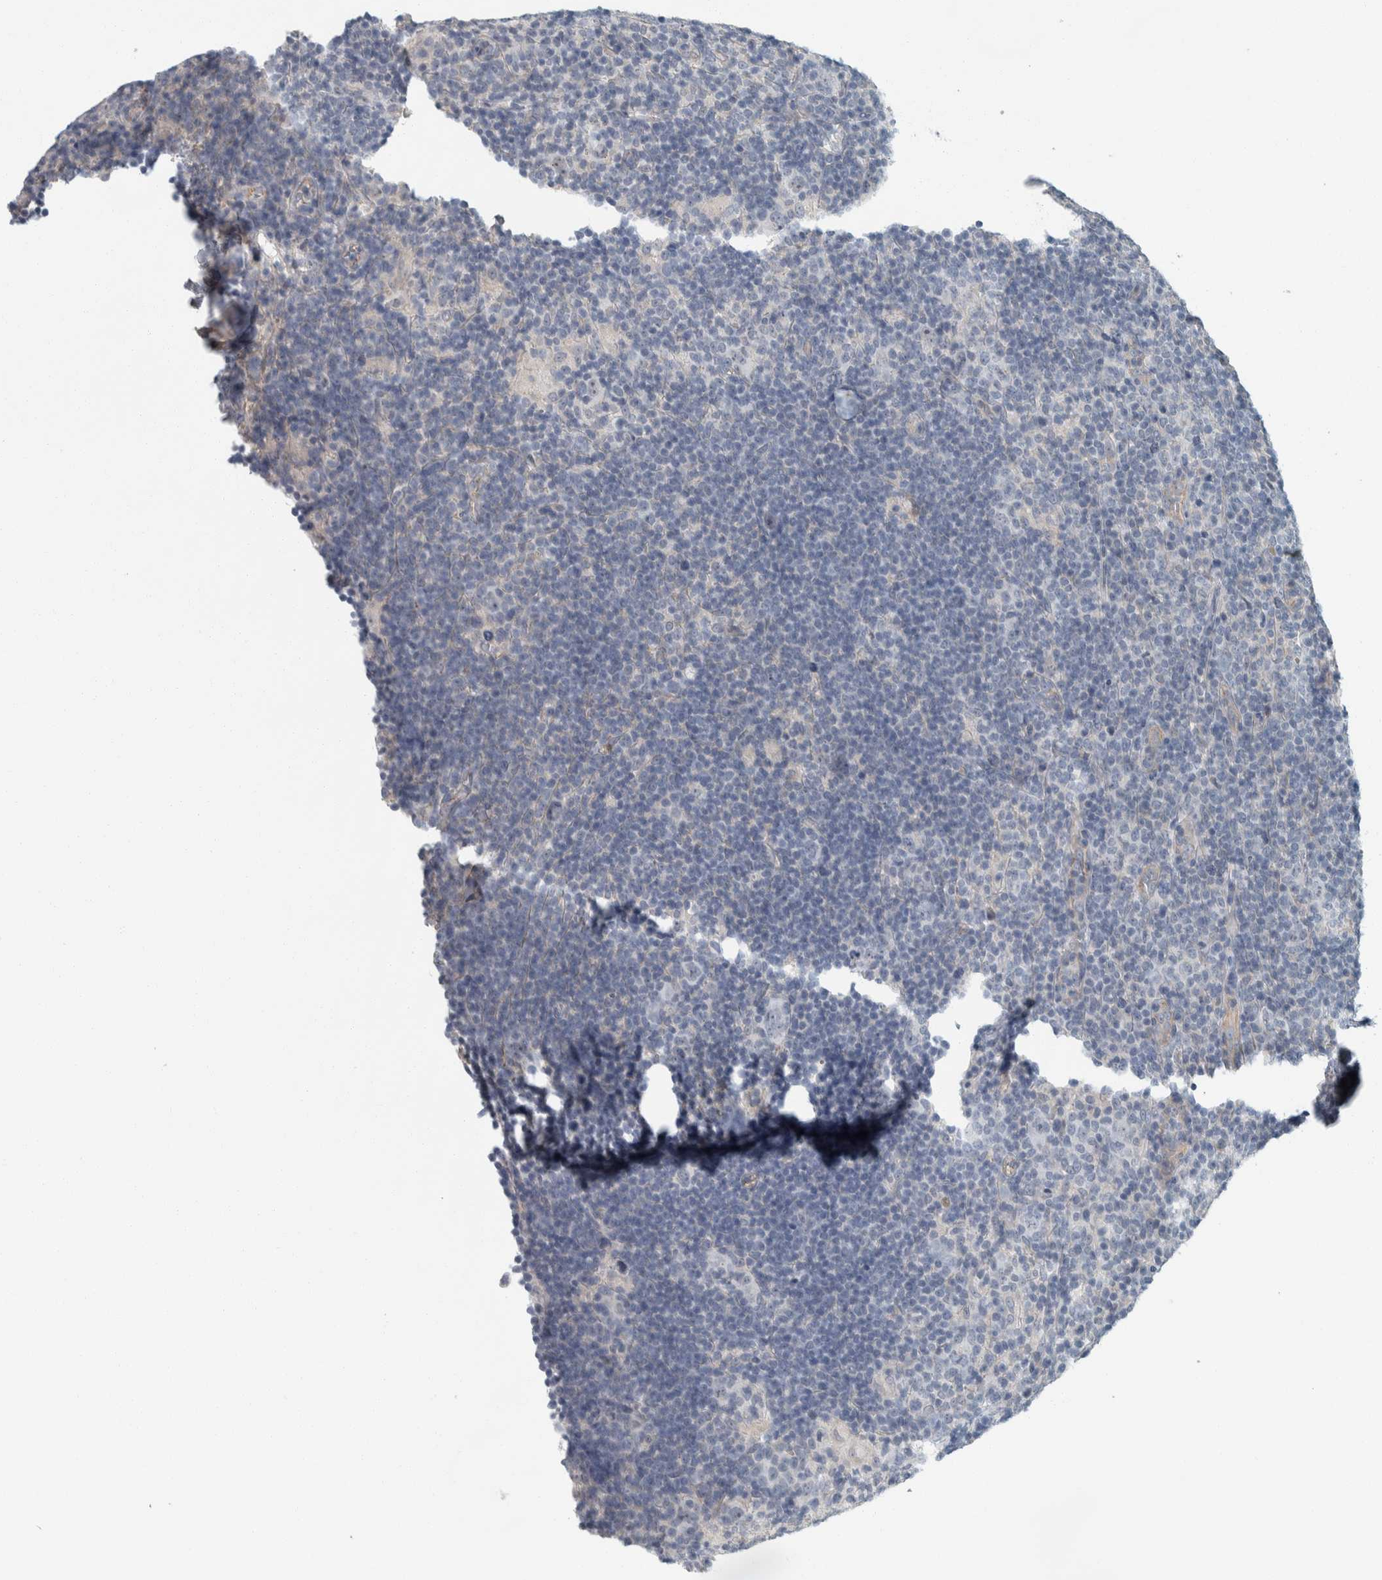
{"staining": {"intensity": "negative", "quantity": "none", "location": "none"}, "tissue": "lymphoma", "cell_type": "Tumor cells", "image_type": "cancer", "snomed": [{"axis": "morphology", "description": "Hodgkin's disease, NOS"}, {"axis": "topography", "description": "Lymph node"}], "caption": "Immunohistochemistry image of human lymphoma stained for a protein (brown), which exhibits no expression in tumor cells.", "gene": "KCNJ3", "patient": {"sex": "female", "age": 57}}